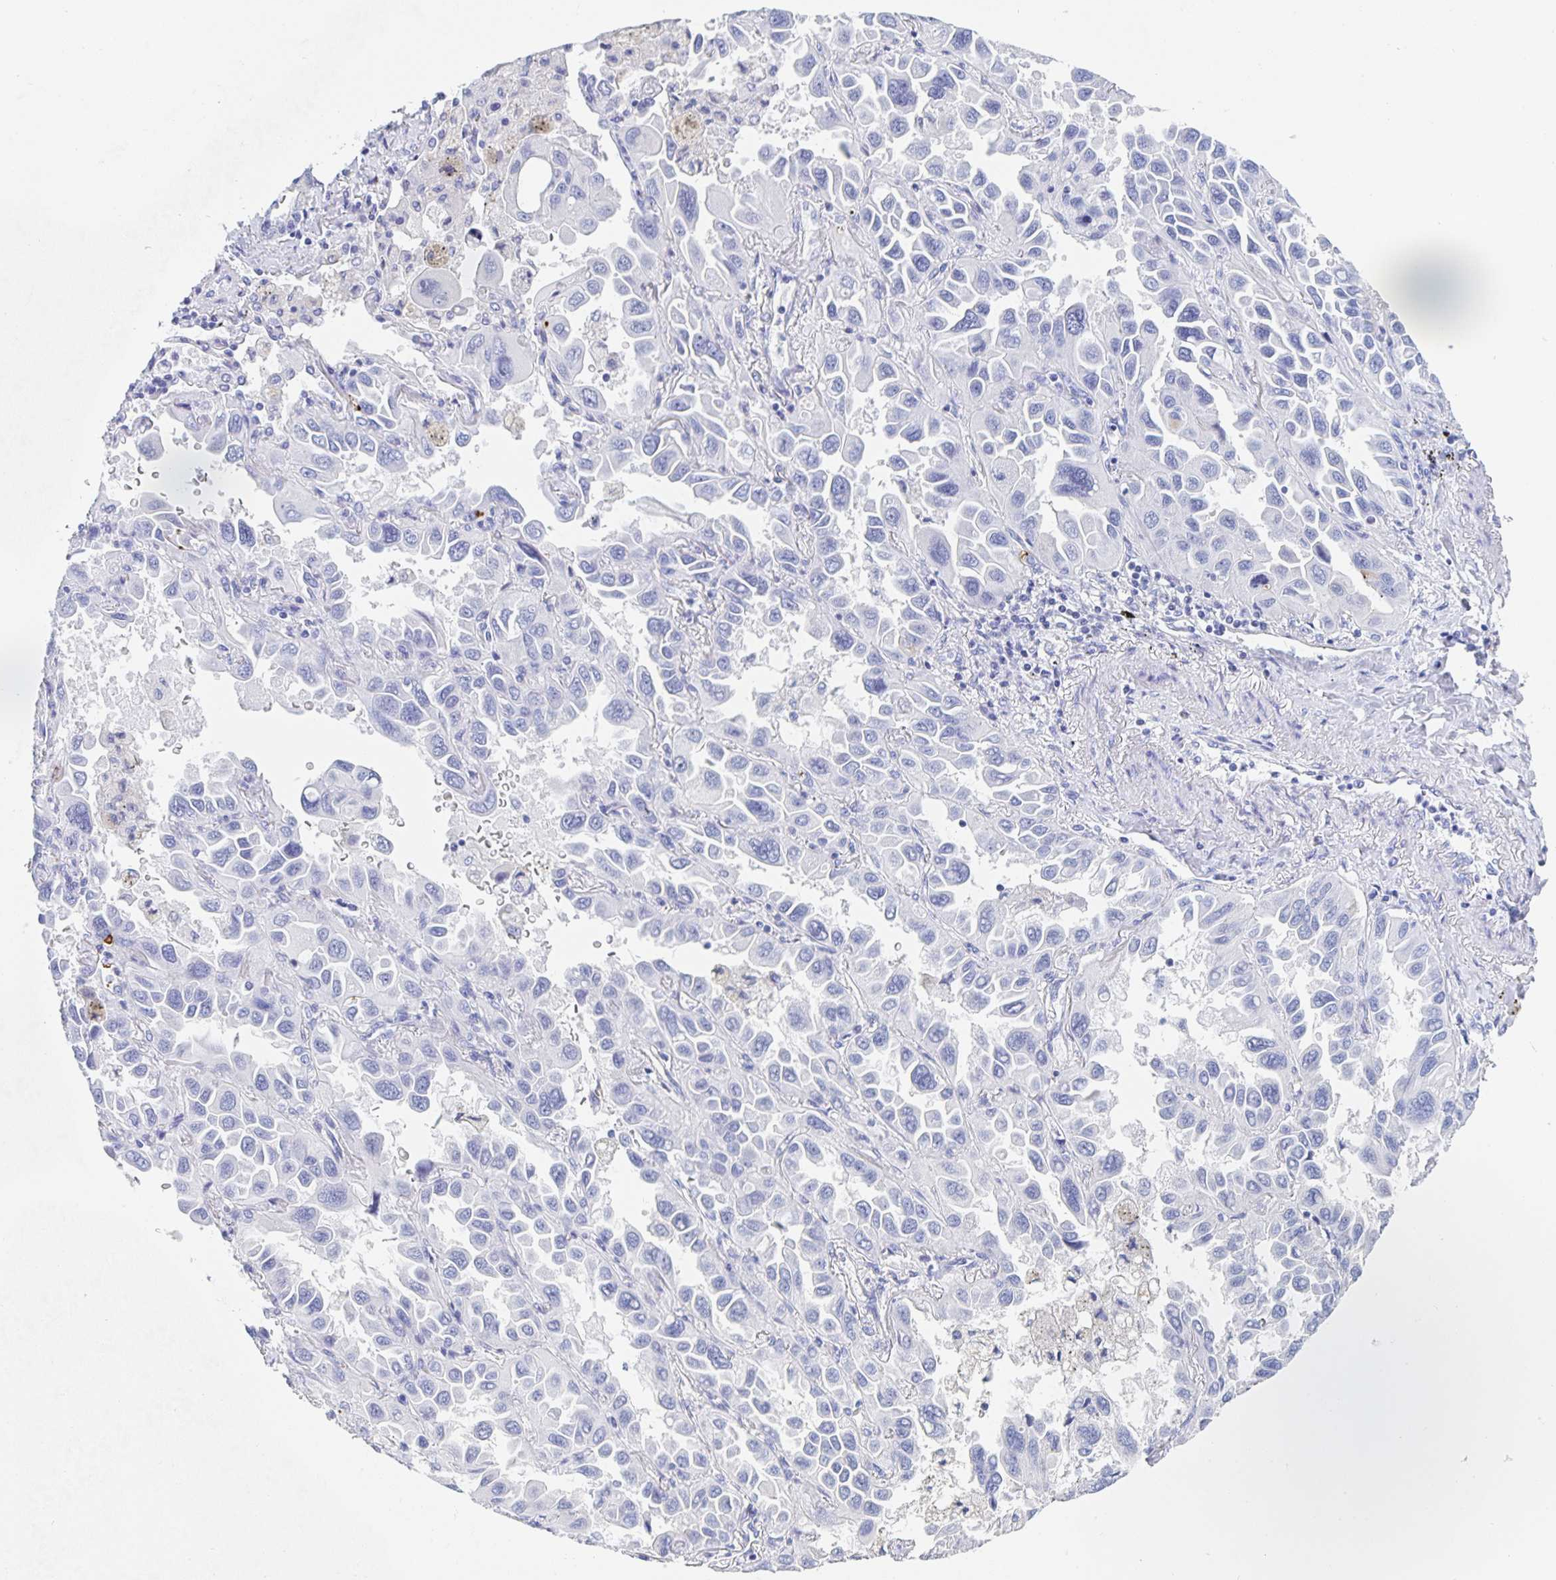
{"staining": {"intensity": "negative", "quantity": "none", "location": "none"}, "tissue": "lung cancer", "cell_type": "Tumor cells", "image_type": "cancer", "snomed": [{"axis": "morphology", "description": "Adenocarcinoma, NOS"}, {"axis": "topography", "description": "Lung"}], "caption": "The micrograph exhibits no significant expression in tumor cells of lung cancer. (DAB (3,3'-diaminobenzidine) IHC with hematoxylin counter stain).", "gene": "DMBT1", "patient": {"sex": "male", "age": 64}}